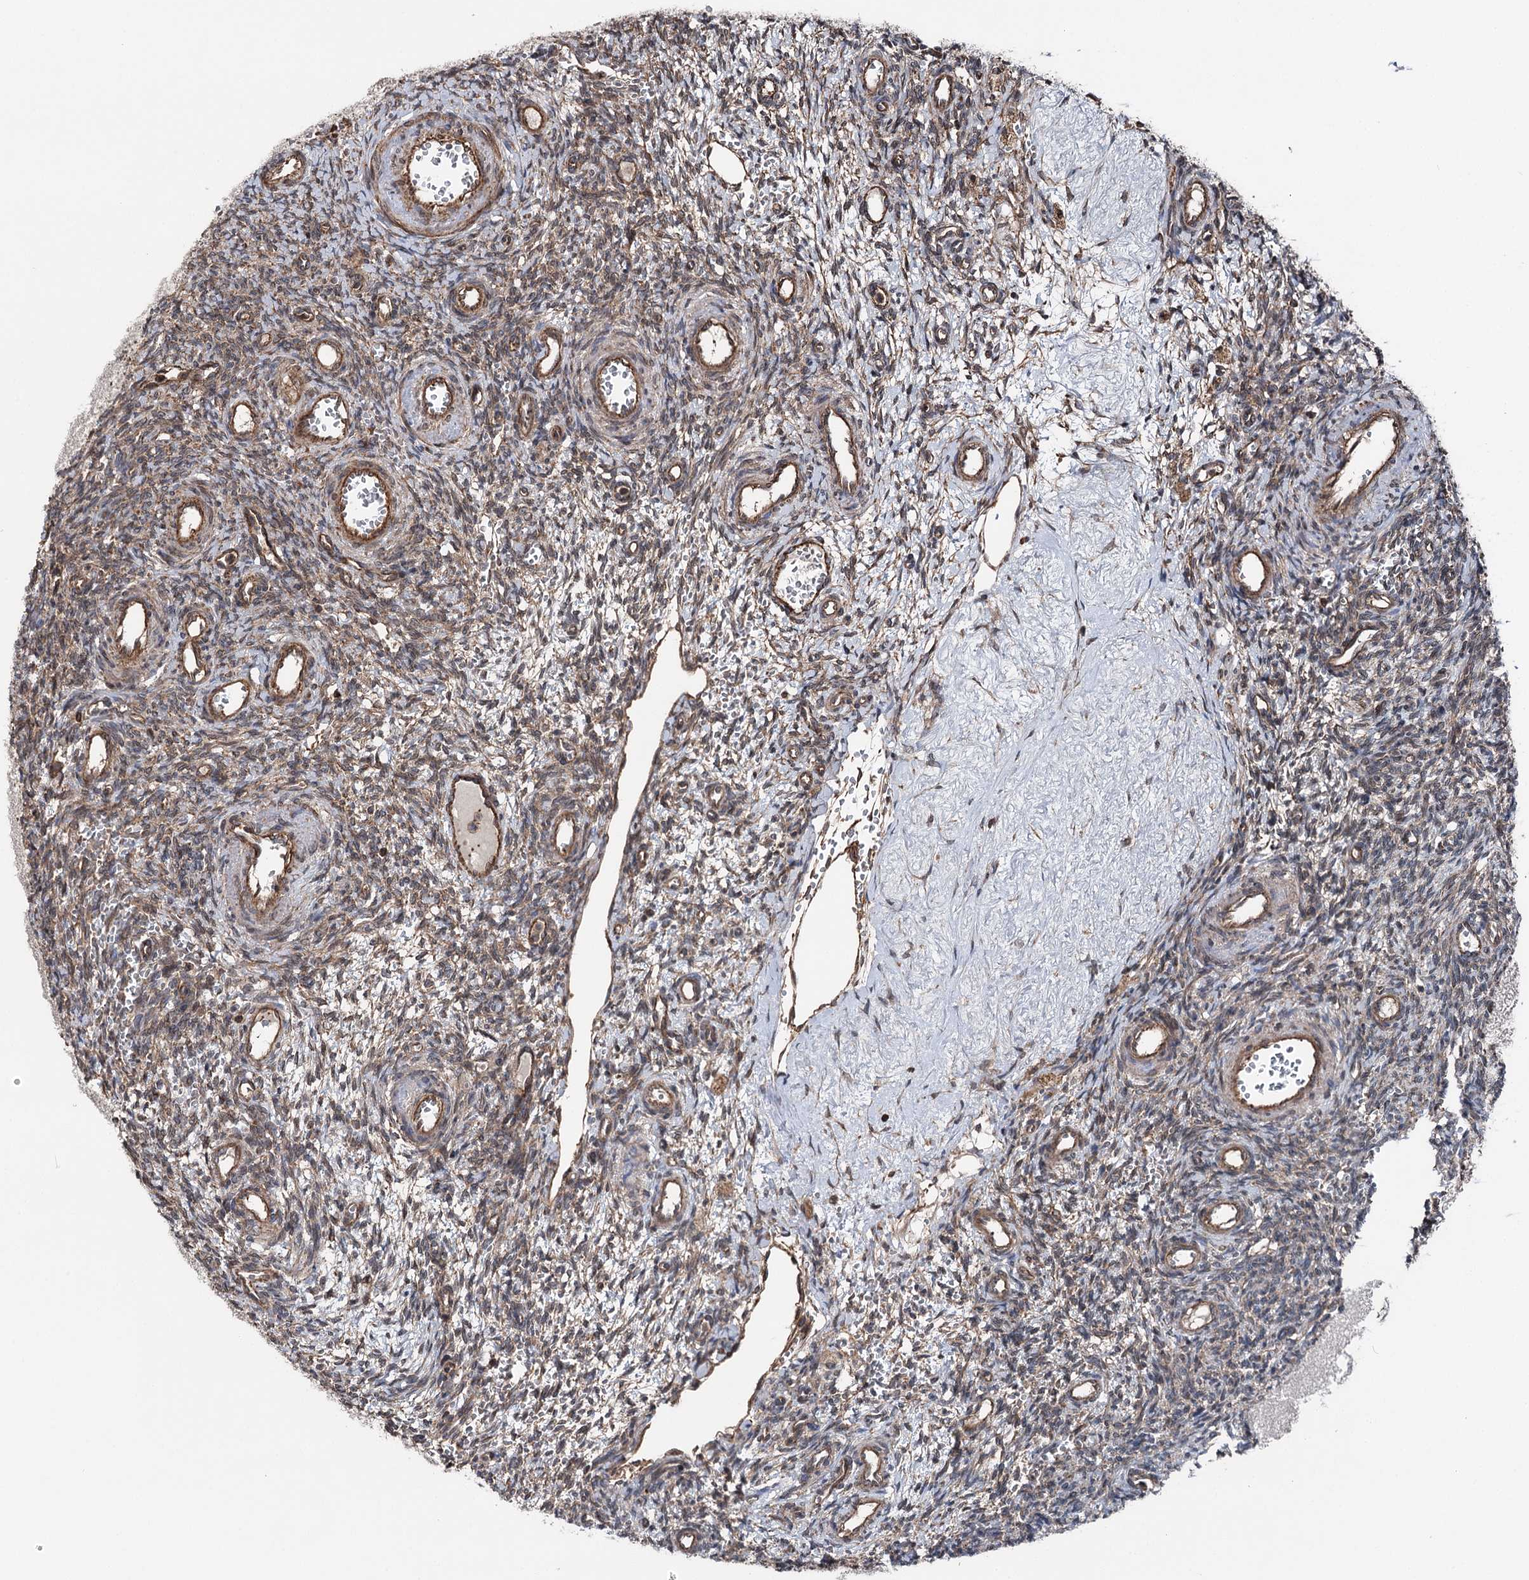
{"staining": {"intensity": "moderate", "quantity": "25%-75%", "location": "cytoplasmic/membranous"}, "tissue": "ovary", "cell_type": "Ovarian stroma cells", "image_type": "normal", "snomed": [{"axis": "morphology", "description": "Normal tissue, NOS"}, {"axis": "topography", "description": "Ovary"}], "caption": "Brown immunohistochemical staining in unremarkable ovary reveals moderate cytoplasmic/membranous expression in approximately 25%-75% of ovarian stroma cells.", "gene": "ITFG2", "patient": {"sex": "female", "age": 39}}